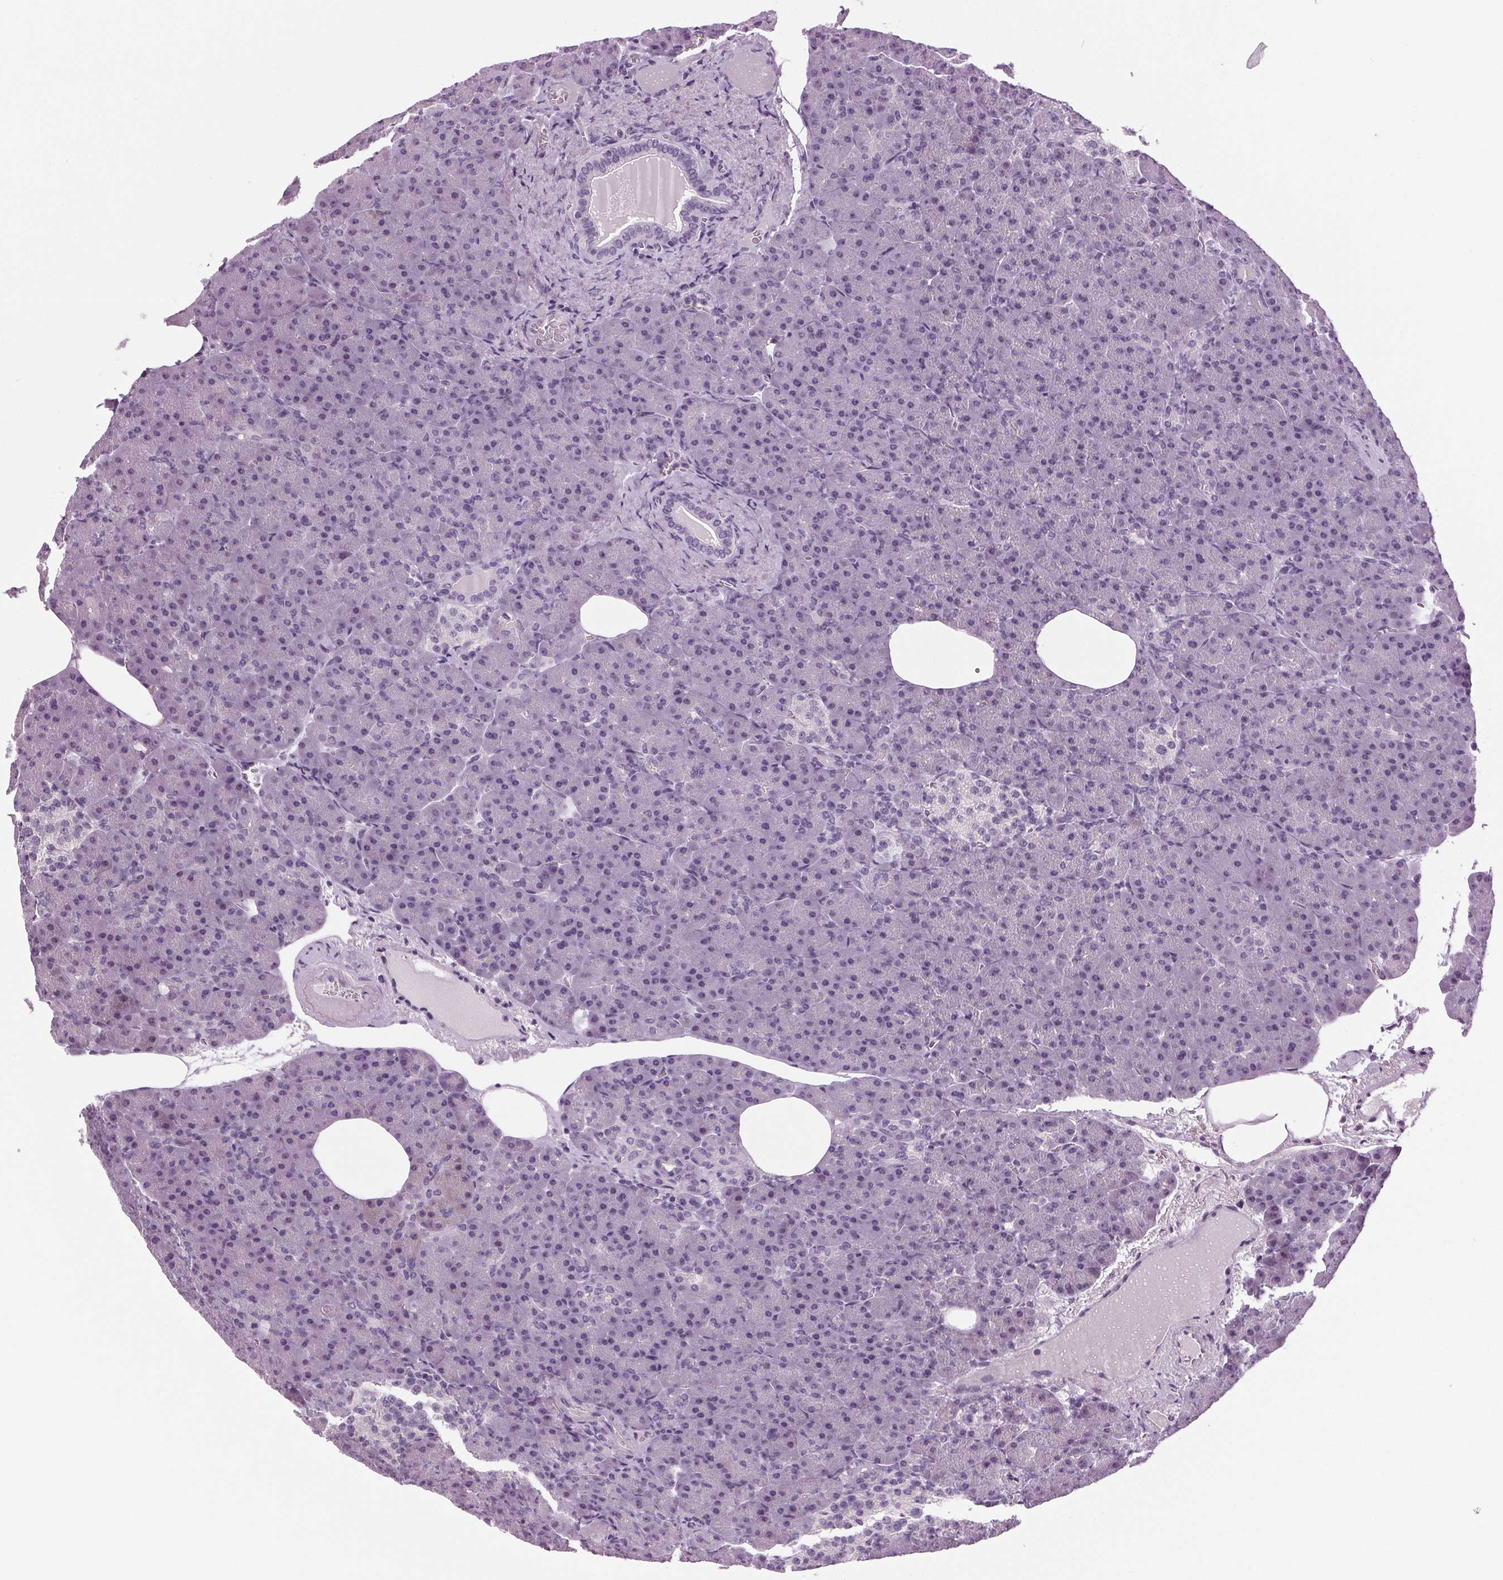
{"staining": {"intensity": "negative", "quantity": "none", "location": "none"}, "tissue": "pancreas", "cell_type": "Exocrine glandular cells", "image_type": "normal", "snomed": [{"axis": "morphology", "description": "Normal tissue, NOS"}, {"axis": "topography", "description": "Pancreas"}], "caption": "Immunohistochemistry (IHC) micrograph of unremarkable human pancreas stained for a protein (brown), which shows no staining in exocrine glandular cells.", "gene": "DNAH12", "patient": {"sex": "female", "age": 74}}